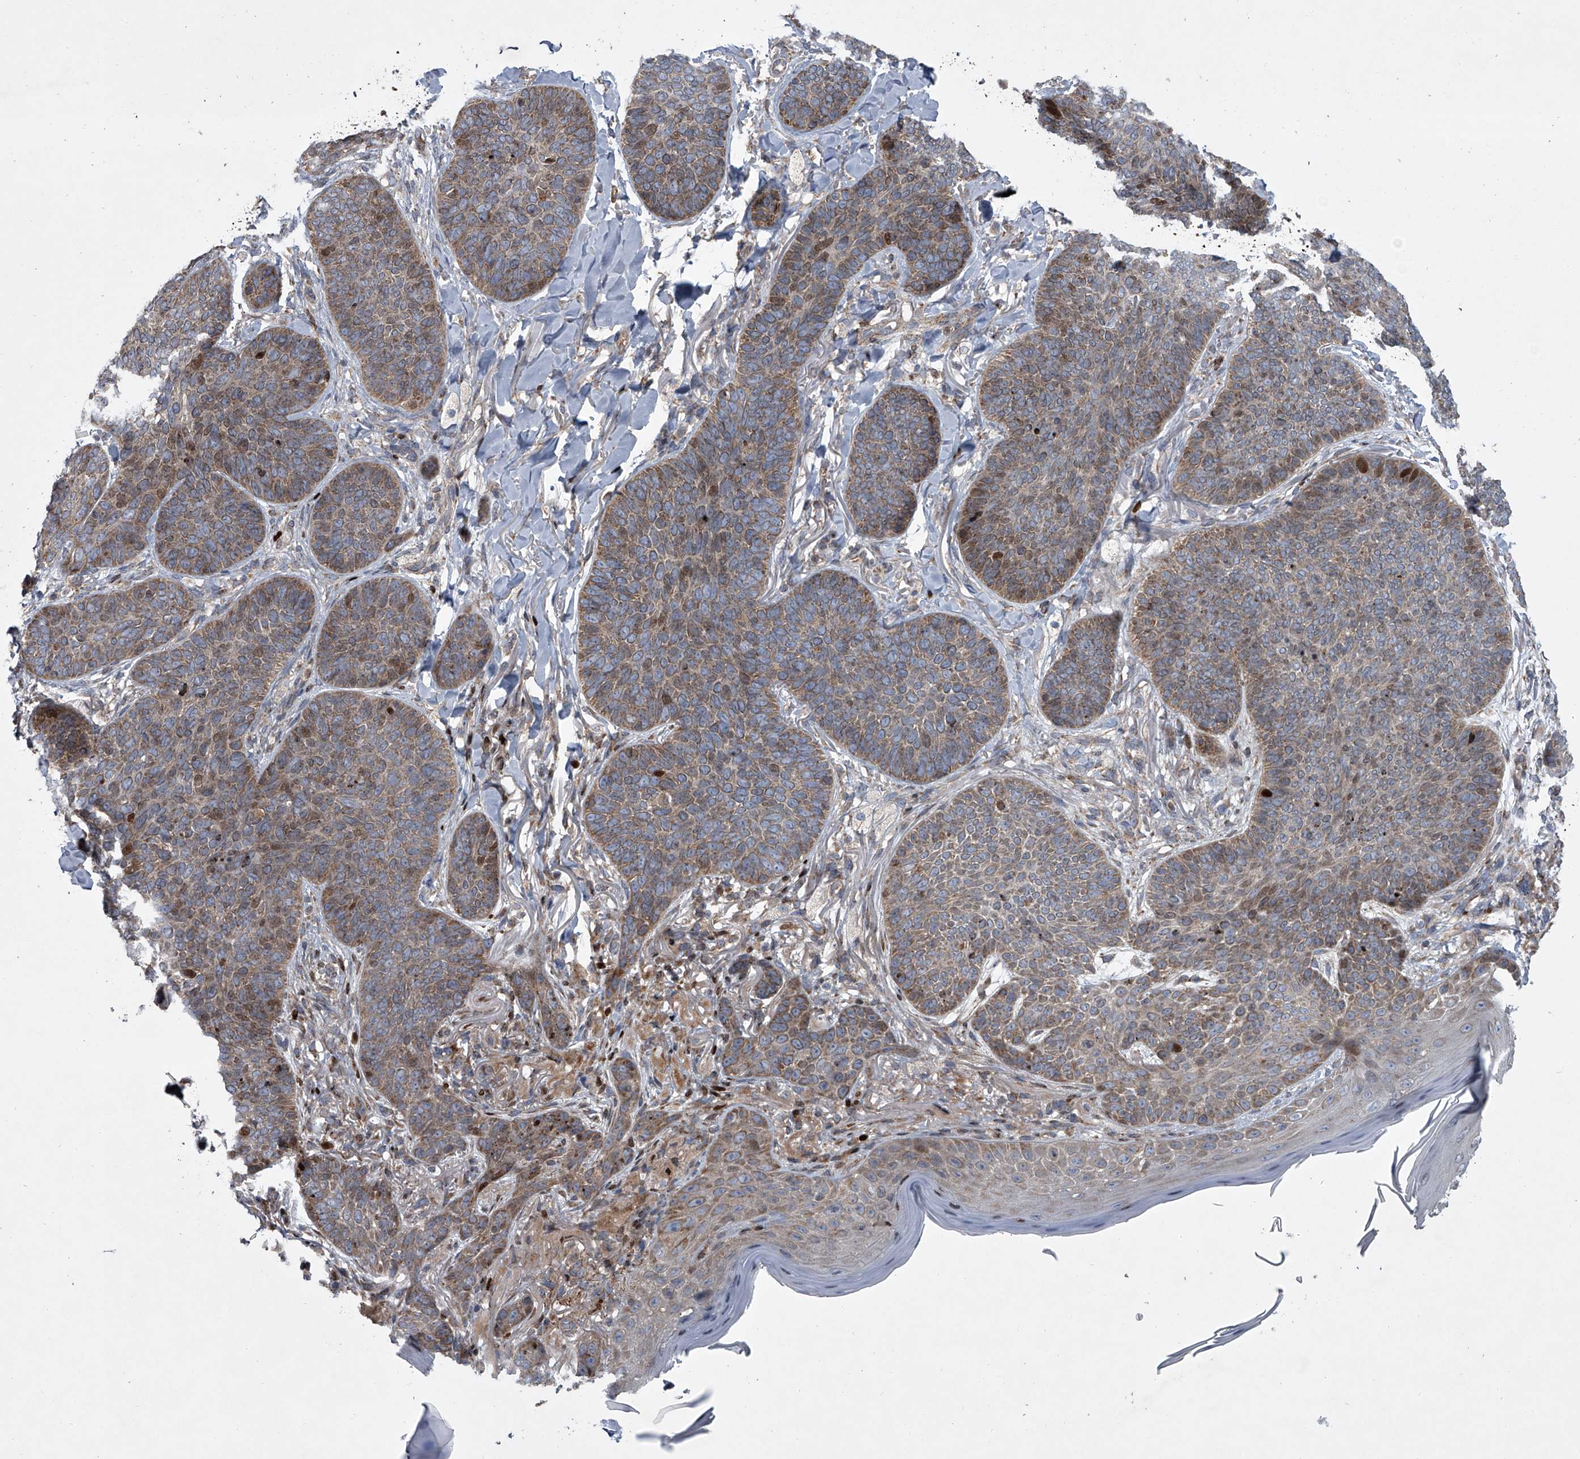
{"staining": {"intensity": "moderate", "quantity": ">75%", "location": "cytoplasmic/membranous,nuclear"}, "tissue": "skin cancer", "cell_type": "Tumor cells", "image_type": "cancer", "snomed": [{"axis": "morphology", "description": "Basal cell carcinoma"}, {"axis": "topography", "description": "Skin"}], "caption": "Basal cell carcinoma (skin) was stained to show a protein in brown. There is medium levels of moderate cytoplasmic/membranous and nuclear positivity in approximately >75% of tumor cells.", "gene": "STRADA", "patient": {"sex": "male", "age": 85}}